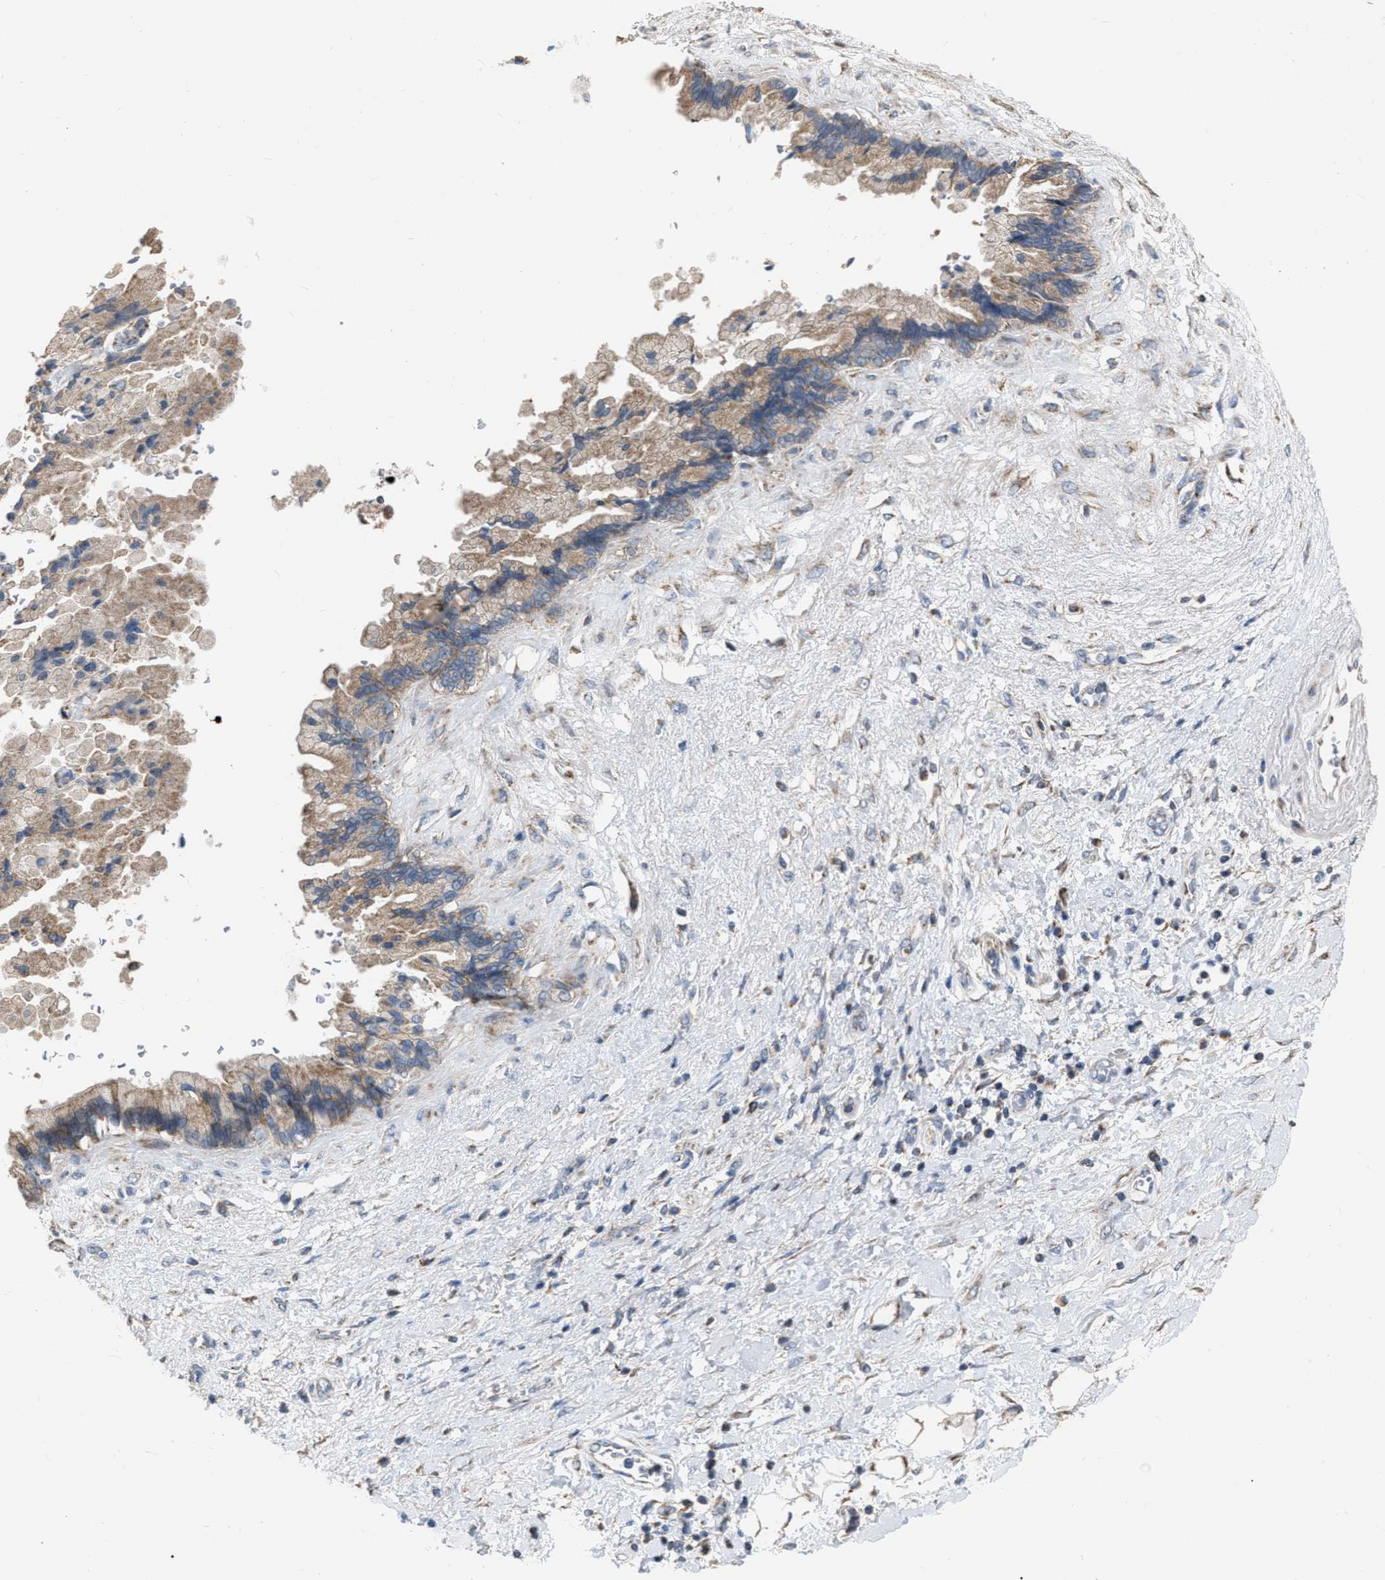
{"staining": {"intensity": "weak", "quantity": ">75%", "location": "cytoplasmic/membranous"}, "tissue": "pancreatic cancer", "cell_type": "Tumor cells", "image_type": "cancer", "snomed": [{"axis": "morphology", "description": "Adenocarcinoma, NOS"}, {"axis": "topography", "description": "Pancreas"}], "caption": "Immunohistochemistry (IHC) (DAB) staining of pancreatic cancer (adenocarcinoma) reveals weak cytoplasmic/membranous protein expression in approximately >75% of tumor cells.", "gene": "DDX56", "patient": {"sex": "female", "age": 60}}